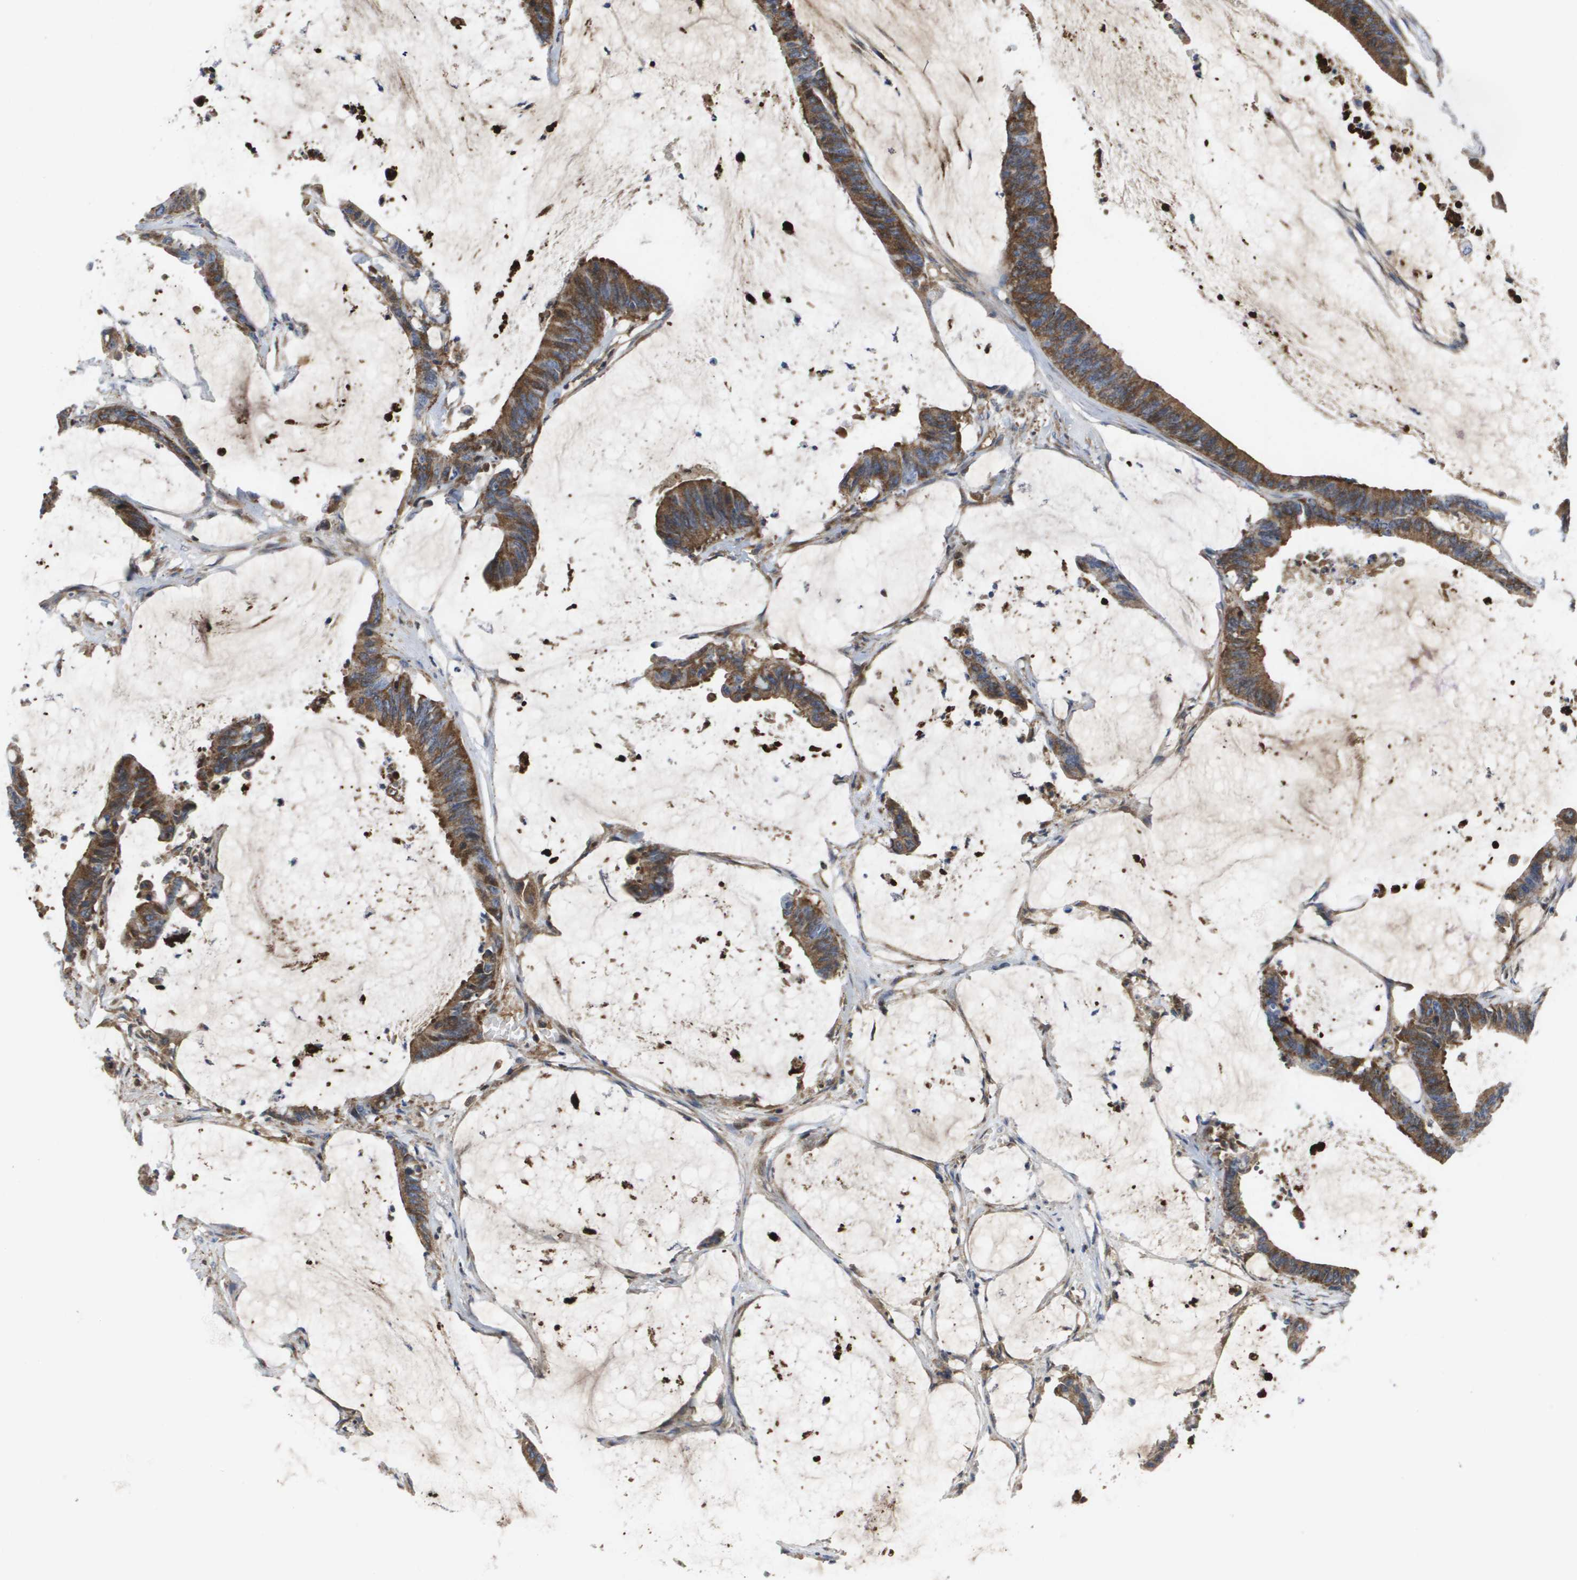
{"staining": {"intensity": "moderate", "quantity": ">75%", "location": "cytoplasmic/membranous"}, "tissue": "colorectal cancer", "cell_type": "Tumor cells", "image_type": "cancer", "snomed": [{"axis": "morphology", "description": "Adenocarcinoma, NOS"}, {"axis": "topography", "description": "Rectum"}], "caption": "Colorectal cancer stained with a protein marker shows moderate staining in tumor cells.", "gene": "SERPINC1", "patient": {"sex": "female", "age": 66}}